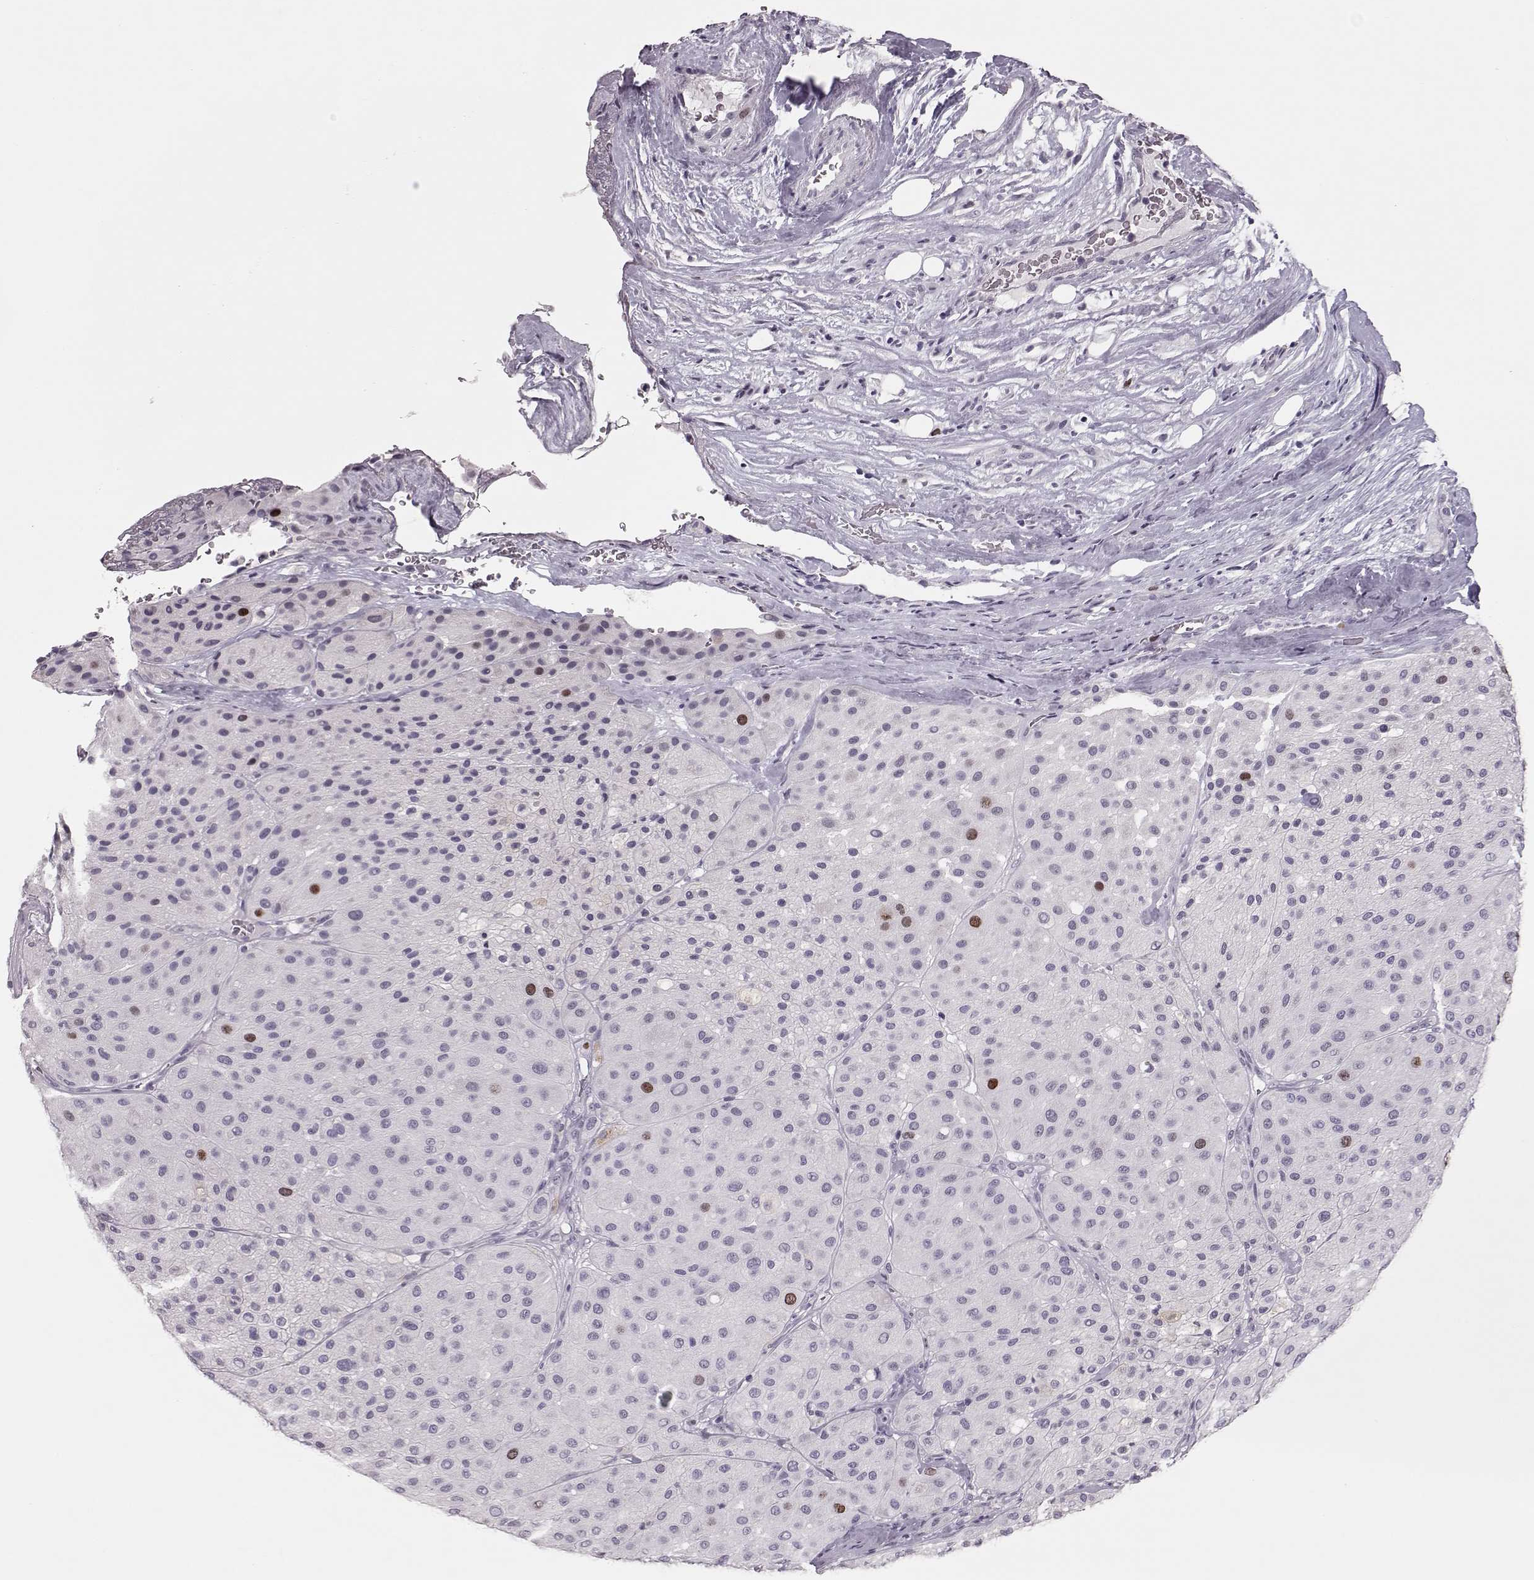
{"staining": {"intensity": "moderate", "quantity": "<25%", "location": "nuclear"}, "tissue": "melanoma", "cell_type": "Tumor cells", "image_type": "cancer", "snomed": [{"axis": "morphology", "description": "Malignant melanoma, Metastatic site"}, {"axis": "topography", "description": "Smooth muscle"}], "caption": "Immunohistochemistry (IHC) image of neoplastic tissue: malignant melanoma (metastatic site) stained using immunohistochemistry (IHC) reveals low levels of moderate protein expression localized specifically in the nuclear of tumor cells, appearing as a nuclear brown color.", "gene": "SGO1", "patient": {"sex": "male", "age": 41}}